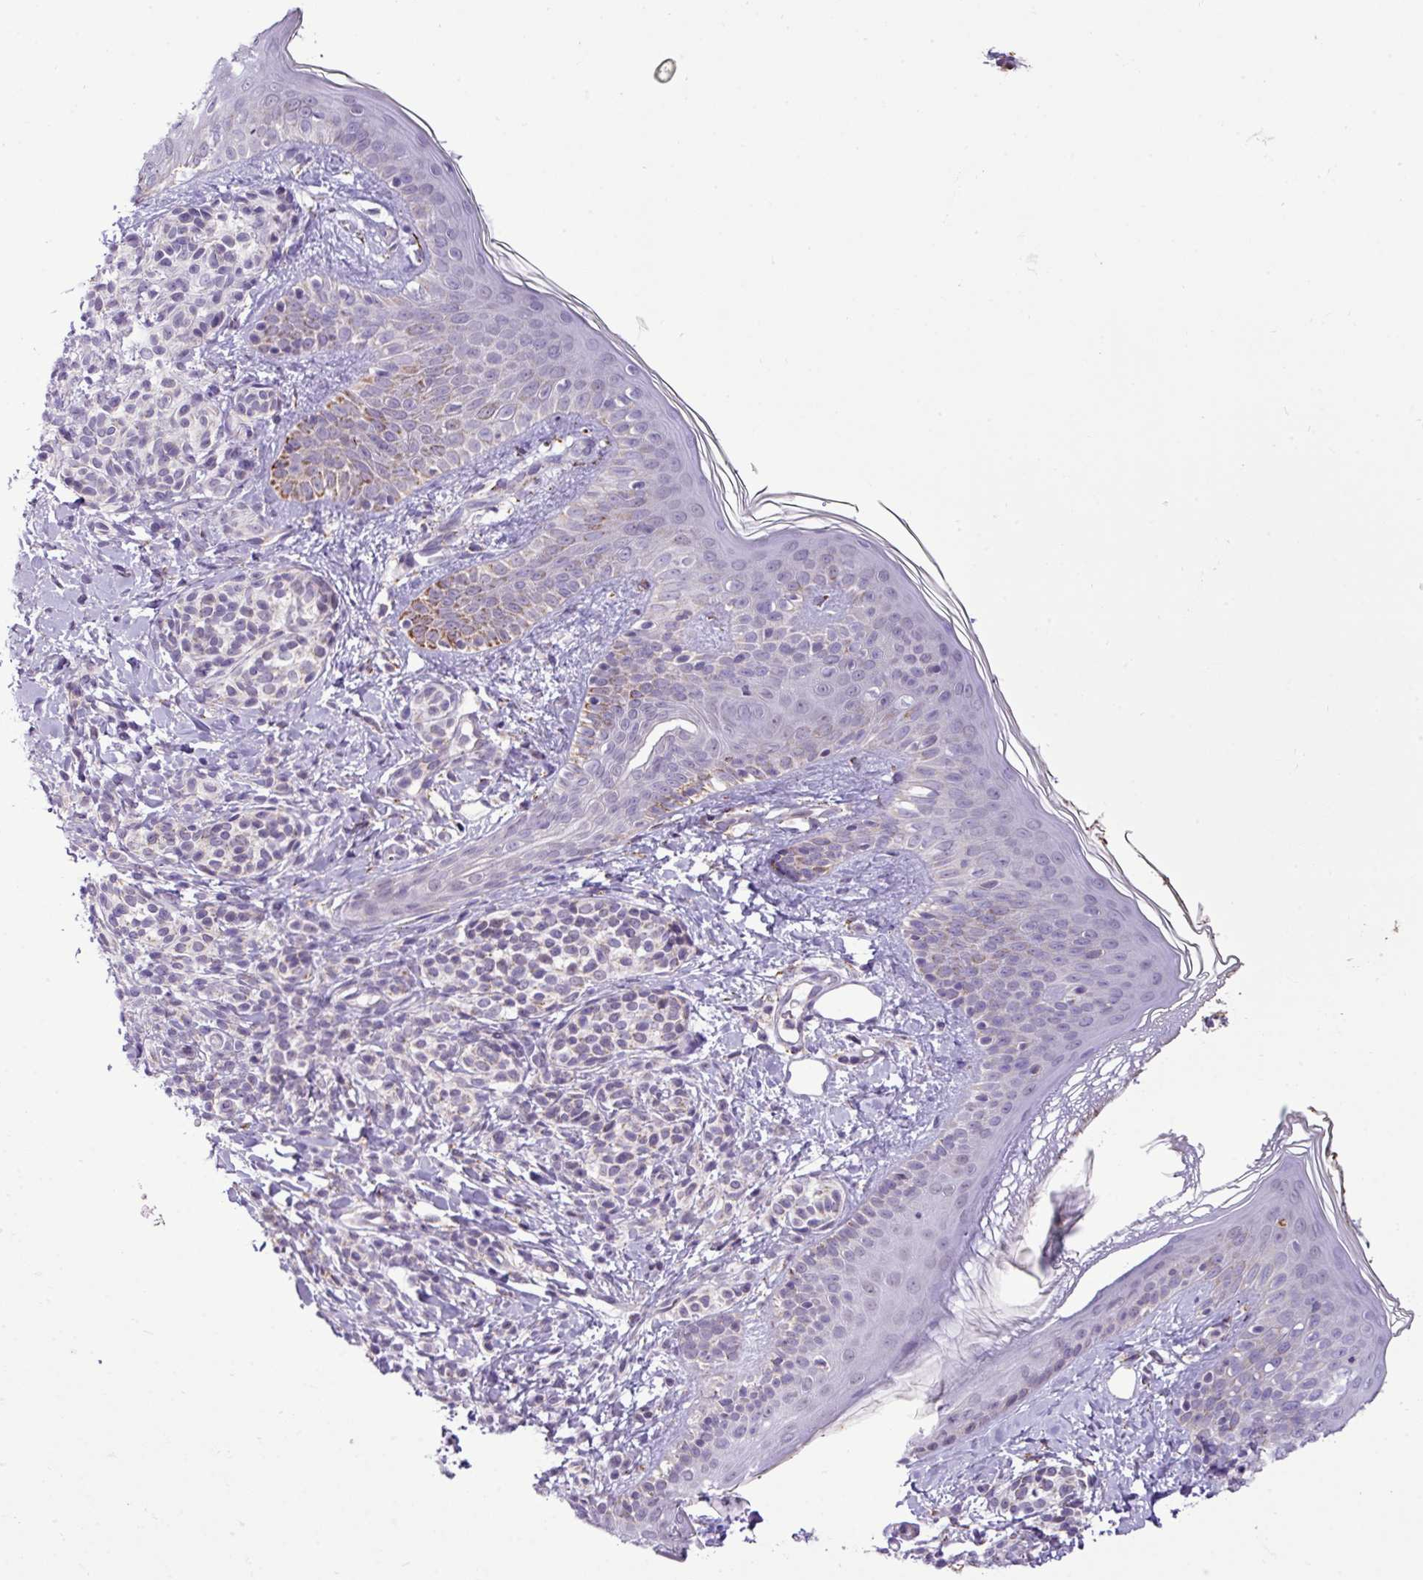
{"staining": {"intensity": "negative", "quantity": "none", "location": "none"}, "tissue": "skin", "cell_type": "Fibroblasts", "image_type": "normal", "snomed": [{"axis": "morphology", "description": "Normal tissue, NOS"}, {"axis": "topography", "description": "Skin"}], "caption": "A high-resolution image shows IHC staining of benign skin, which shows no significant positivity in fibroblasts.", "gene": "SGPP1", "patient": {"sex": "male", "age": 16}}